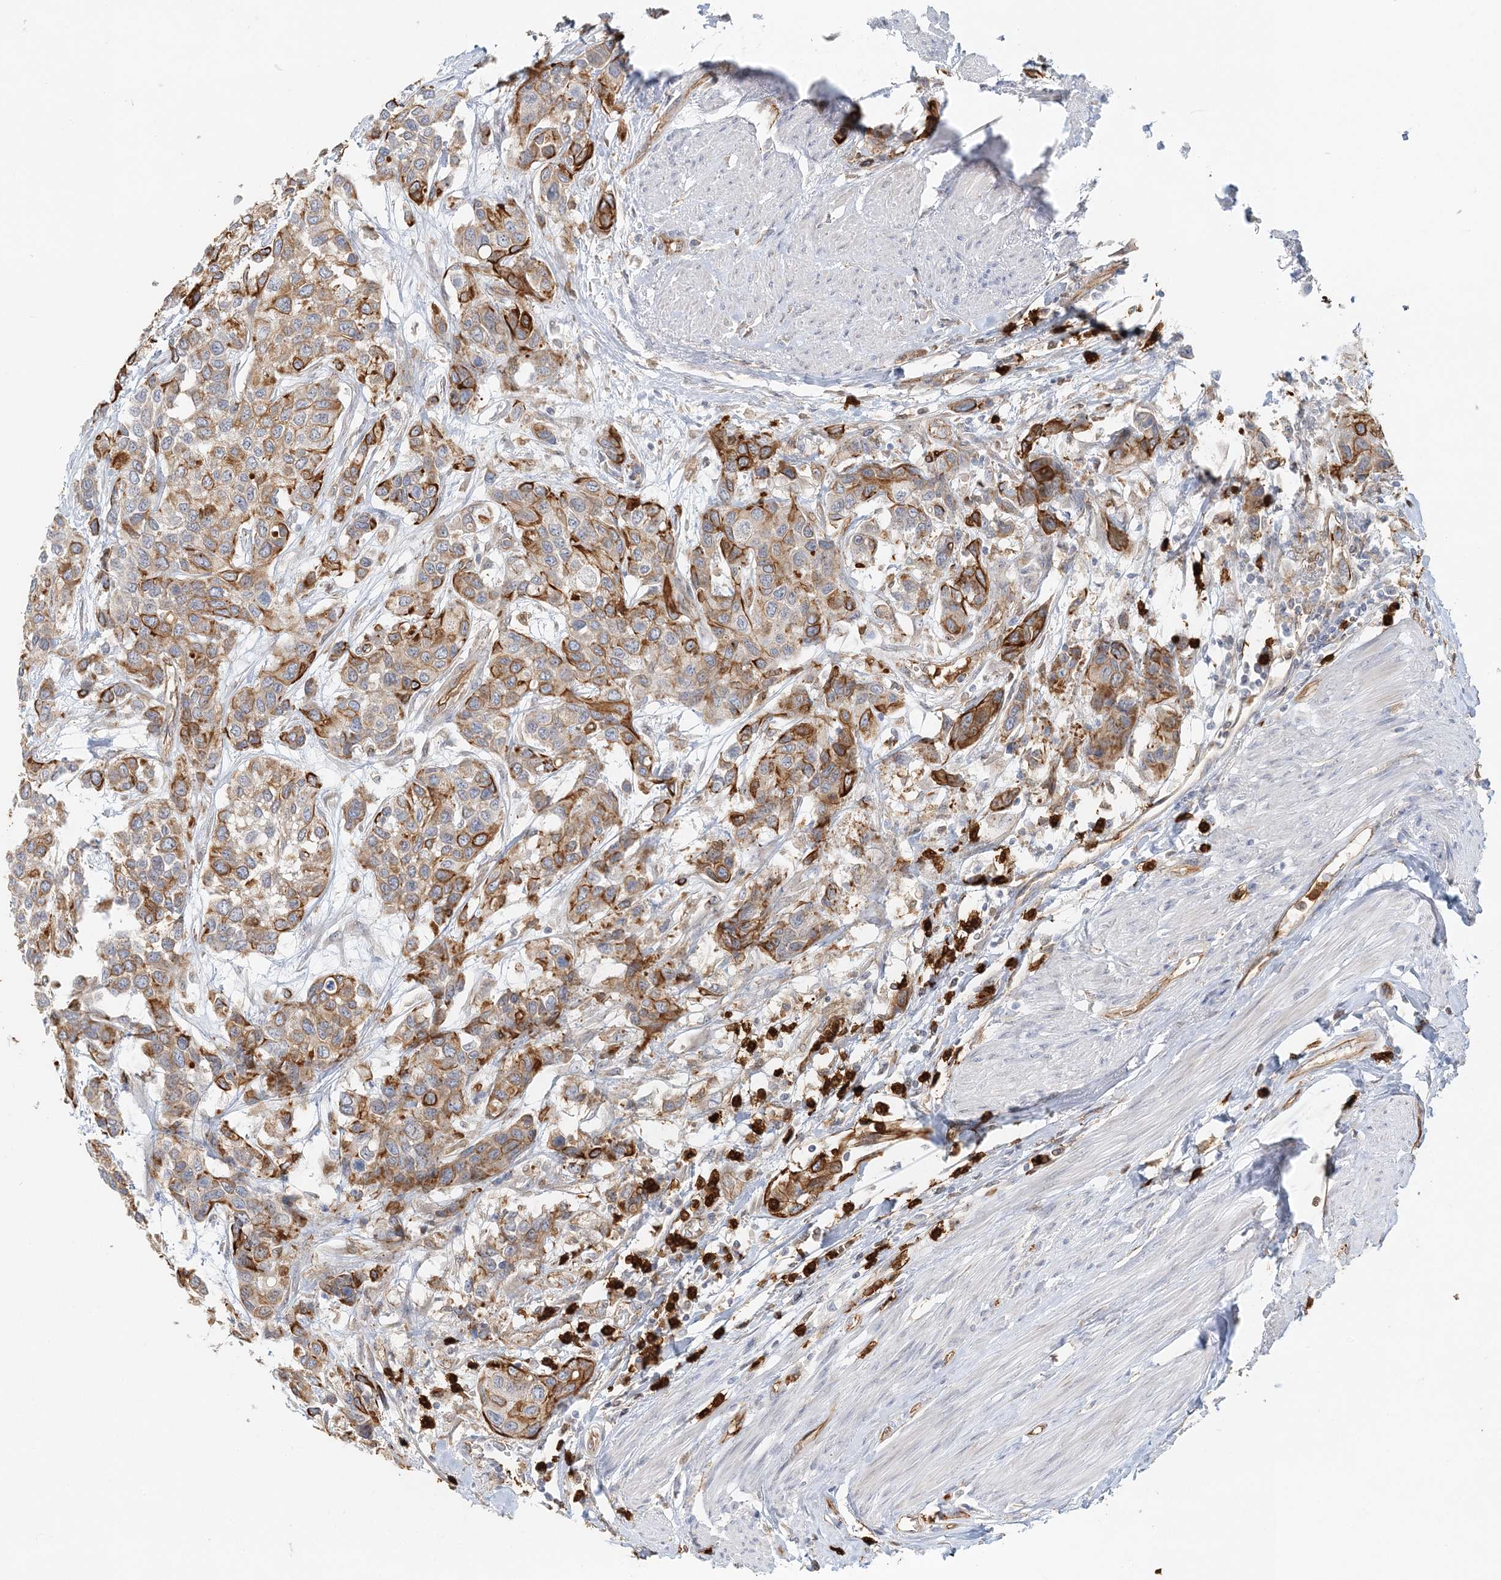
{"staining": {"intensity": "moderate", "quantity": ">75%", "location": "cytoplasmic/membranous"}, "tissue": "urothelial cancer", "cell_type": "Tumor cells", "image_type": "cancer", "snomed": [{"axis": "morphology", "description": "Normal tissue, NOS"}, {"axis": "morphology", "description": "Urothelial carcinoma, High grade"}, {"axis": "topography", "description": "Vascular tissue"}, {"axis": "topography", "description": "Urinary bladder"}], "caption": "A high-resolution histopathology image shows IHC staining of high-grade urothelial carcinoma, which reveals moderate cytoplasmic/membranous expression in approximately >75% of tumor cells.", "gene": "DNAH1", "patient": {"sex": "female", "age": 56}}